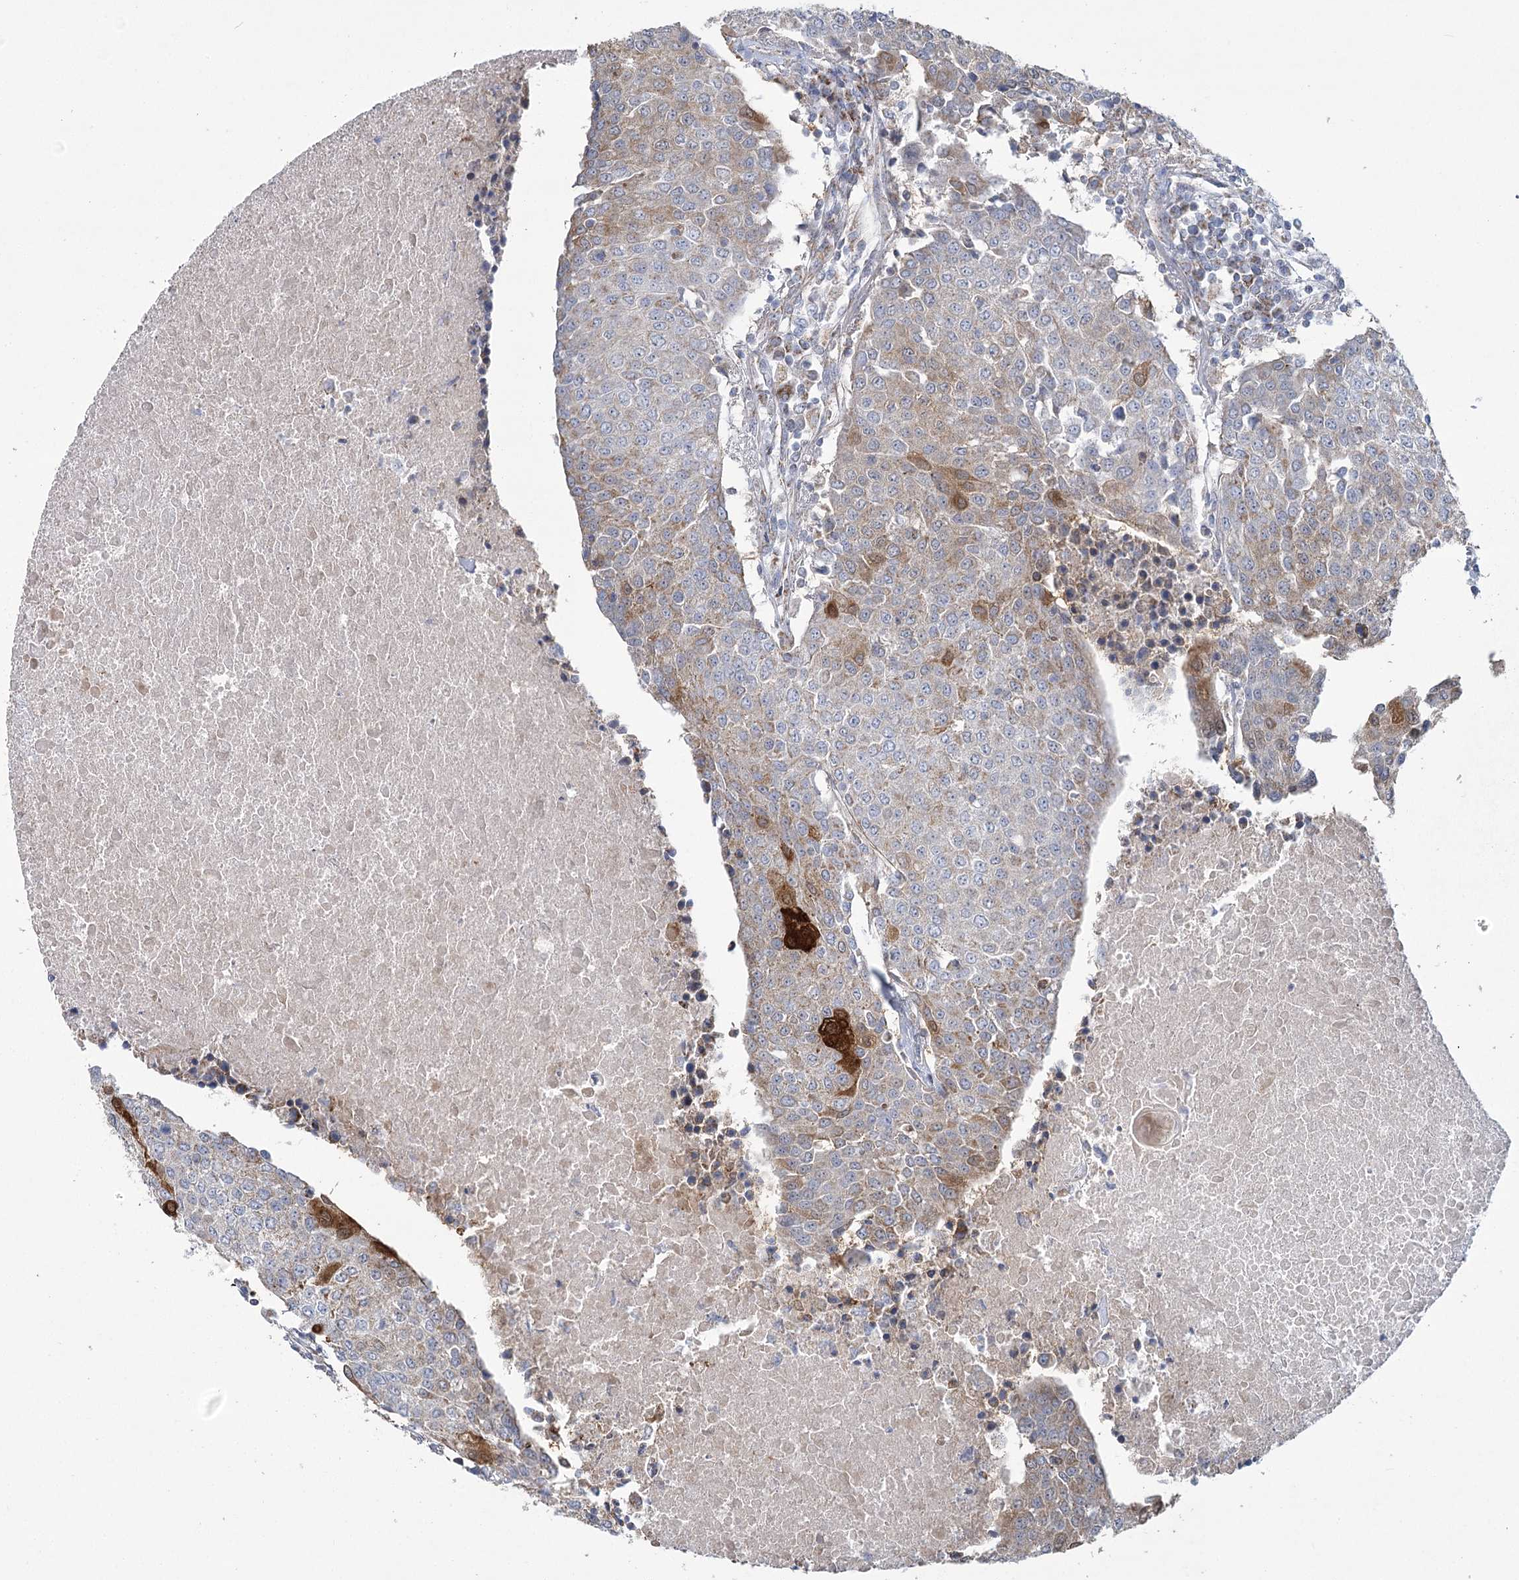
{"staining": {"intensity": "moderate", "quantity": "<25%", "location": "cytoplasmic/membranous"}, "tissue": "urothelial cancer", "cell_type": "Tumor cells", "image_type": "cancer", "snomed": [{"axis": "morphology", "description": "Urothelial carcinoma, High grade"}, {"axis": "topography", "description": "Urinary bladder"}], "caption": "Urothelial cancer tissue reveals moderate cytoplasmic/membranous staining in approximately <25% of tumor cells (DAB (3,3'-diaminobenzidine) IHC, brown staining for protein, blue staining for nuclei).", "gene": "SNX7", "patient": {"sex": "female", "age": 85}}